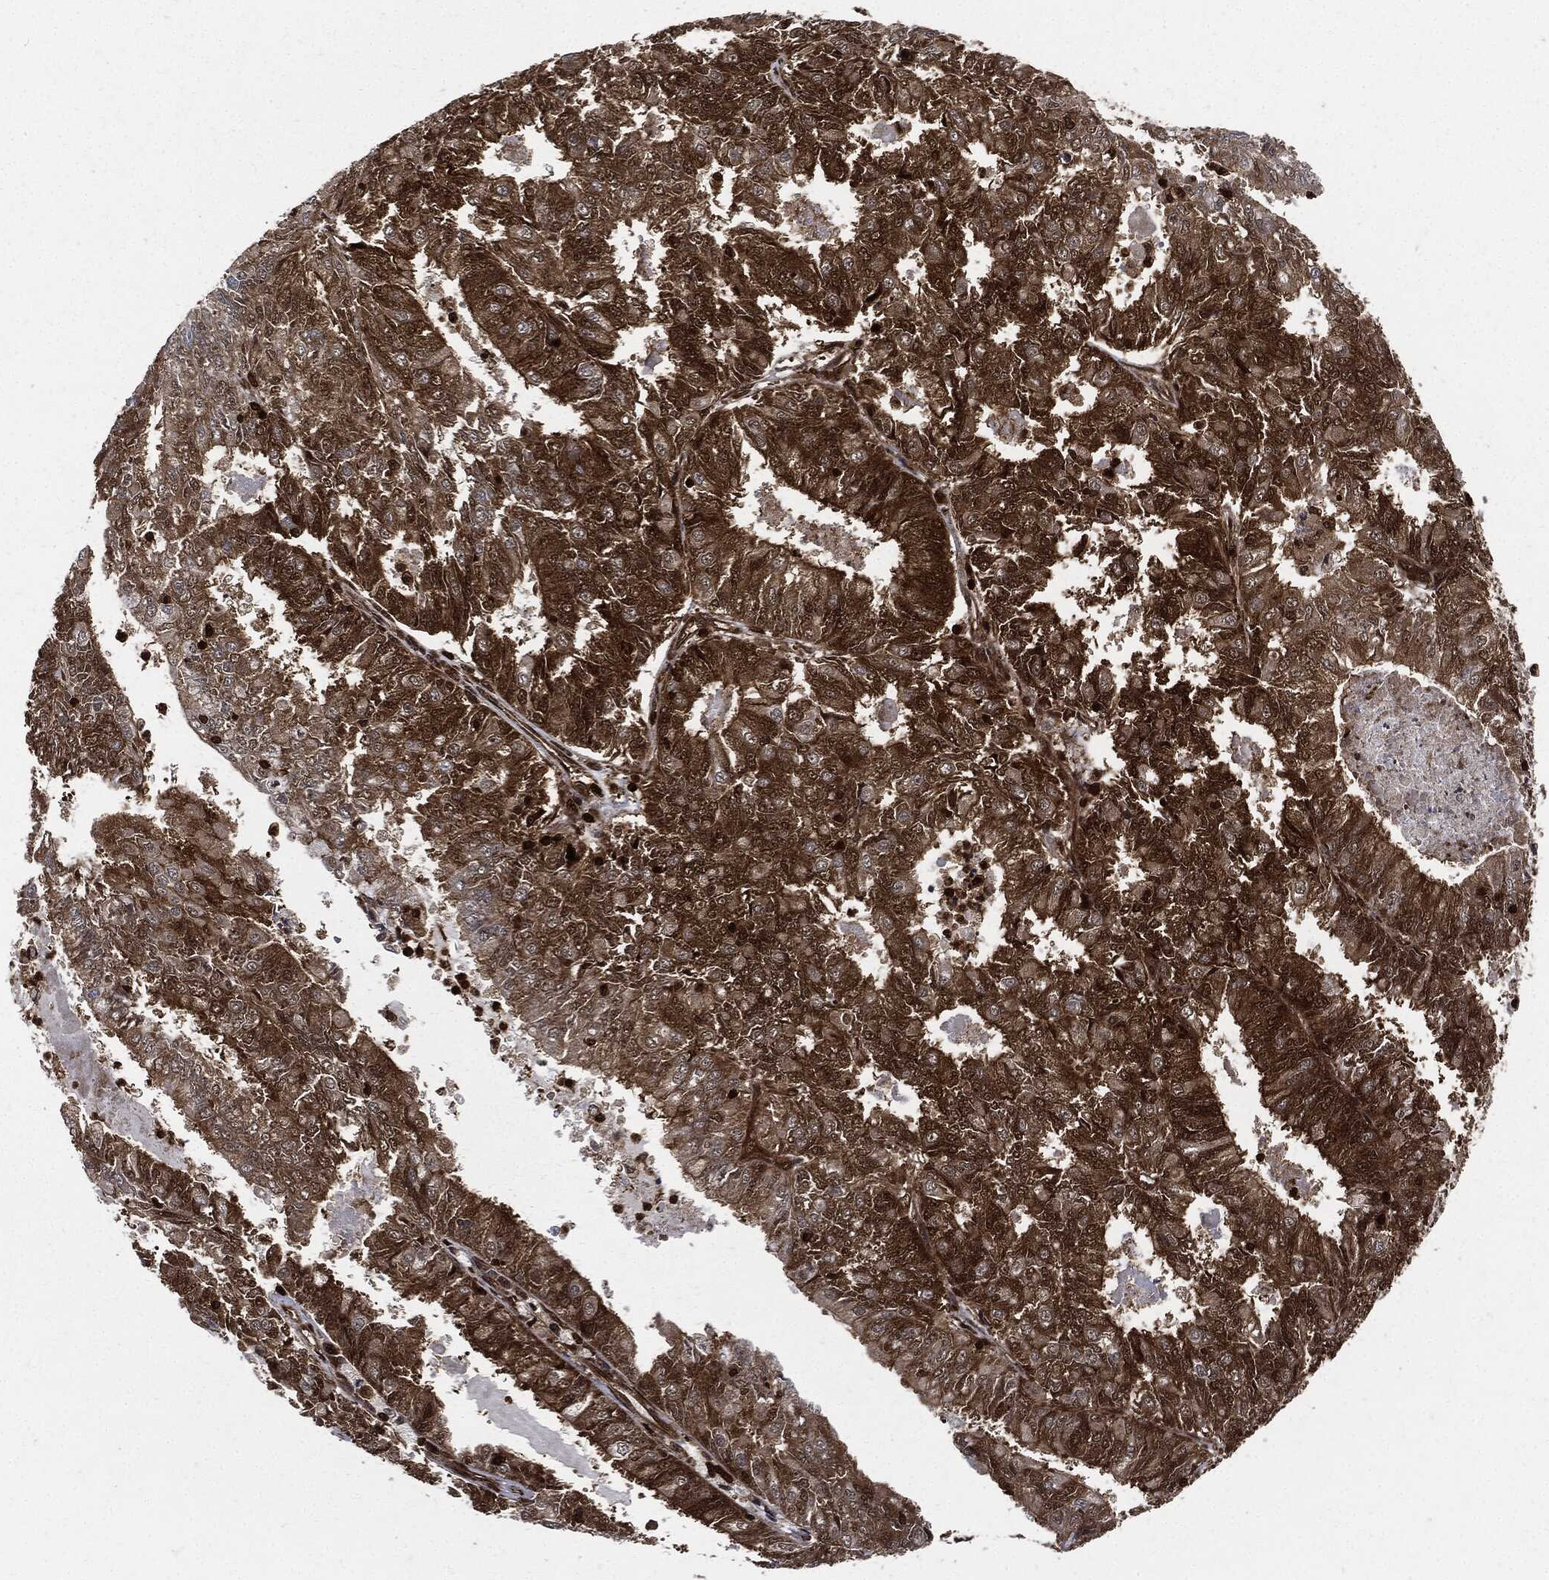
{"staining": {"intensity": "moderate", "quantity": ">75%", "location": "cytoplasmic/membranous"}, "tissue": "endometrial cancer", "cell_type": "Tumor cells", "image_type": "cancer", "snomed": [{"axis": "morphology", "description": "Adenocarcinoma, NOS"}, {"axis": "topography", "description": "Endometrium"}], "caption": "IHC micrograph of neoplastic tissue: human endometrial cancer (adenocarcinoma) stained using IHC demonstrates medium levels of moderate protein expression localized specifically in the cytoplasmic/membranous of tumor cells, appearing as a cytoplasmic/membranous brown color.", "gene": "YWHAB", "patient": {"sex": "female", "age": 57}}